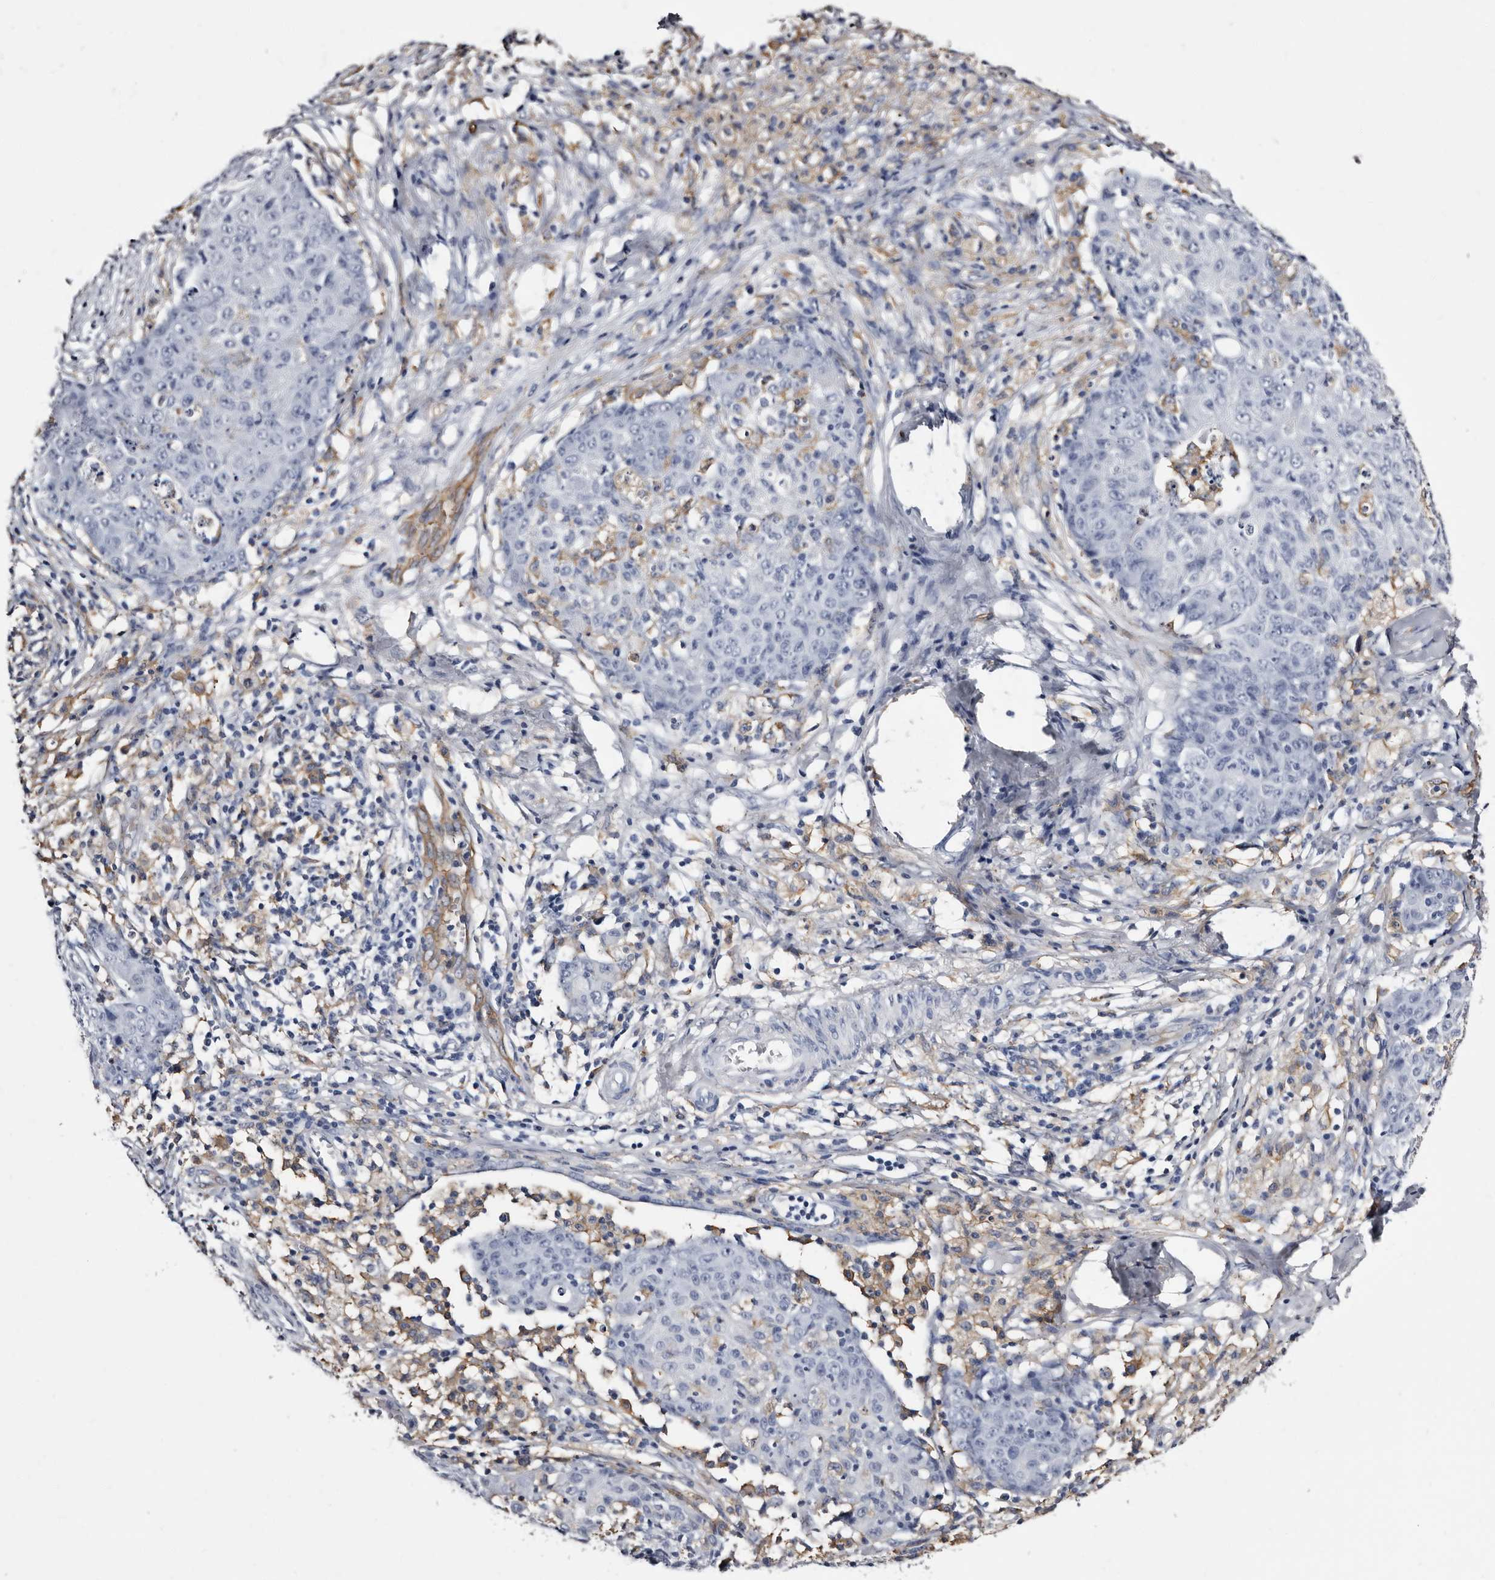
{"staining": {"intensity": "negative", "quantity": "none", "location": "none"}, "tissue": "ovarian cancer", "cell_type": "Tumor cells", "image_type": "cancer", "snomed": [{"axis": "morphology", "description": "Carcinoma, endometroid"}, {"axis": "topography", "description": "Ovary"}], "caption": "An image of human ovarian cancer (endometroid carcinoma) is negative for staining in tumor cells.", "gene": "EPB41L3", "patient": {"sex": "female", "age": 42}}